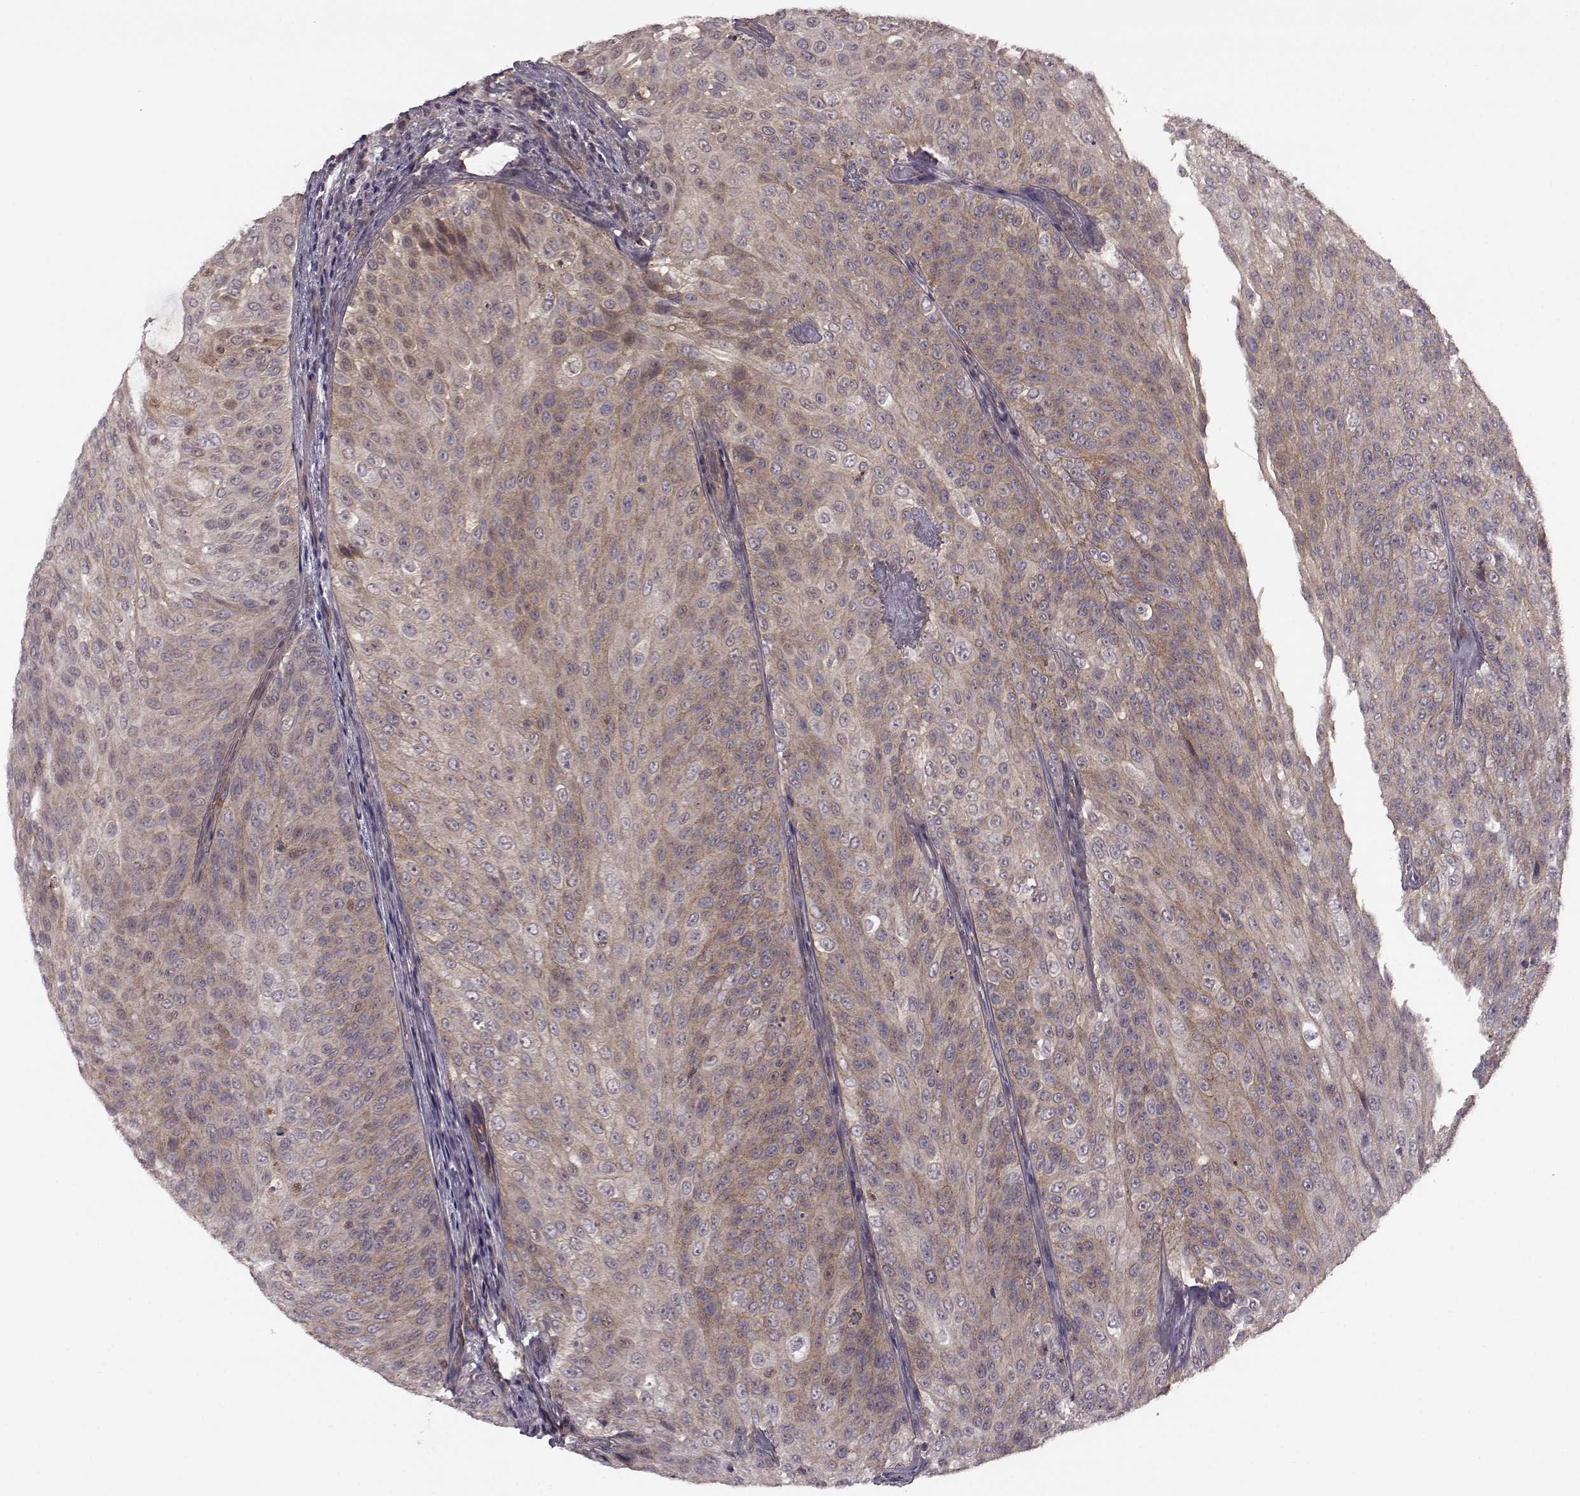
{"staining": {"intensity": "moderate", "quantity": ">75%", "location": "cytoplasmic/membranous"}, "tissue": "urothelial cancer", "cell_type": "Tumor cells", "image_type": "cancer", "snomed": [{"axis": "morphology", "description": "Urothelial carcinoma, Low grade"}, {"axis": "topography", "description": "Ureter, NOS"}, {"axis": "topography", "description": "Urinary bladder"}], "caption": "The image reveals immunohistochemical staining of low-grade urothelial carcinoma. There is moderate cytoplasmic/membranous positivity is present in approximately >75% of tumor cells.", "gene": "FNIP2", "patient": {"sex": "male", "age": 78}}